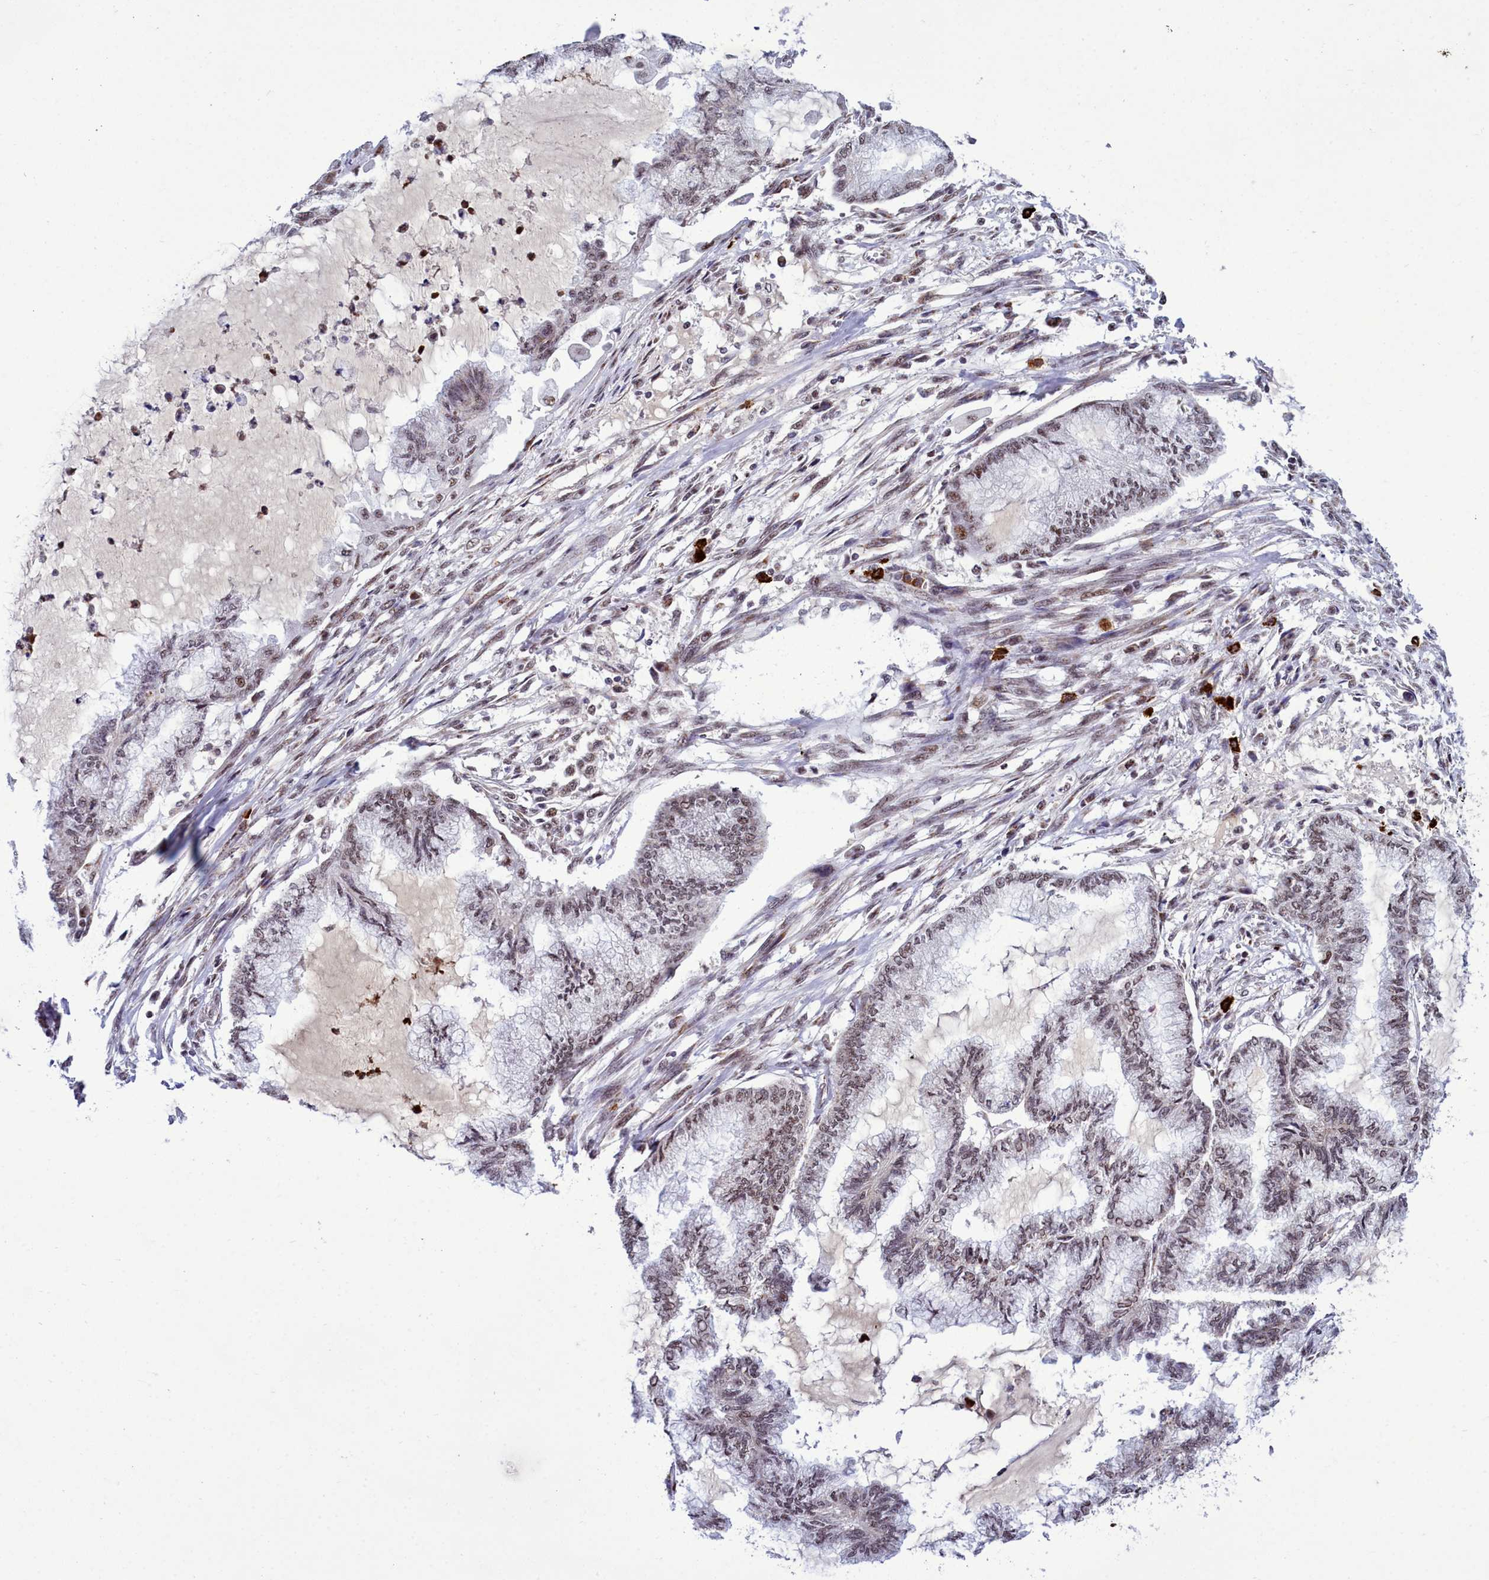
{"staining": {"intensity": "moderate", "quantity": "25%-75%", "location": "nuclear"}, "tissue": "endometrial cancer", "cell_type": "Tumor cells", "image_type": "cancer", "snomed": [{"axis": "morphology", "description": "Adenocarcinoma, NOS"}, {"axis": "topography", "description": "Endometrium"}], "caption": "This histopathology image shows IHC staining of human adenocarcinoma (endometrial), with medium moderate nuclear expression in about 25%-75% of tumor cells.", "gene": "POM121L2", "patient": {"sex": "female", "age": 86}}